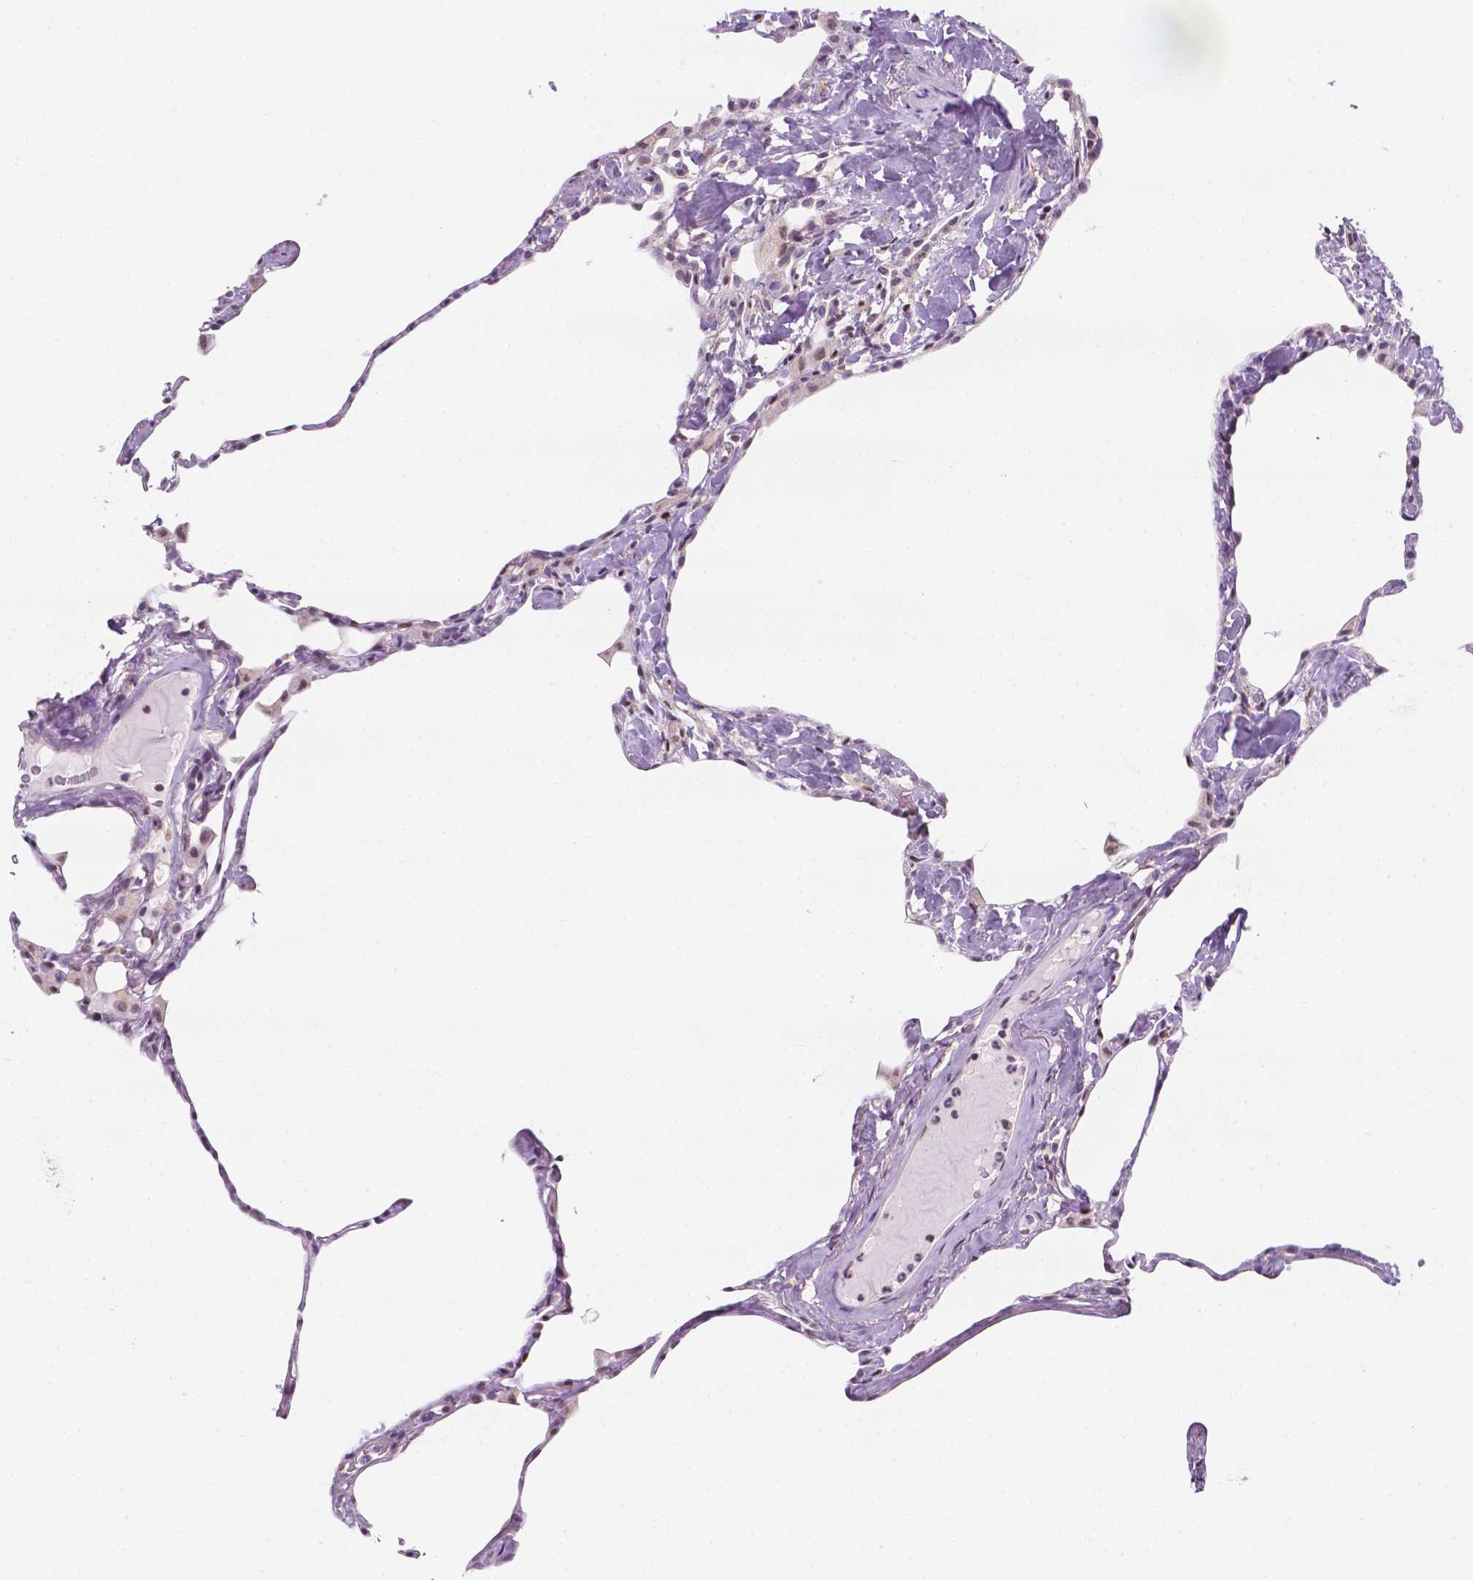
{"staining": {"intensity": "weak", "quantity": "<25%", "location": "nuclear"}, "tissue": "lung", "cell_type": "Alveolar cells", "image_type": "normal", "snomed": [{"axis": "morphology", "description": "Normal tissue, NOS"}, {"axis": "topography", "description": "Lung"}], "caption": "Alveolar cells show no significant protein positivity in benign lung.", "gene": "ERF", "patient": {"sex": "male", "age": 65}}